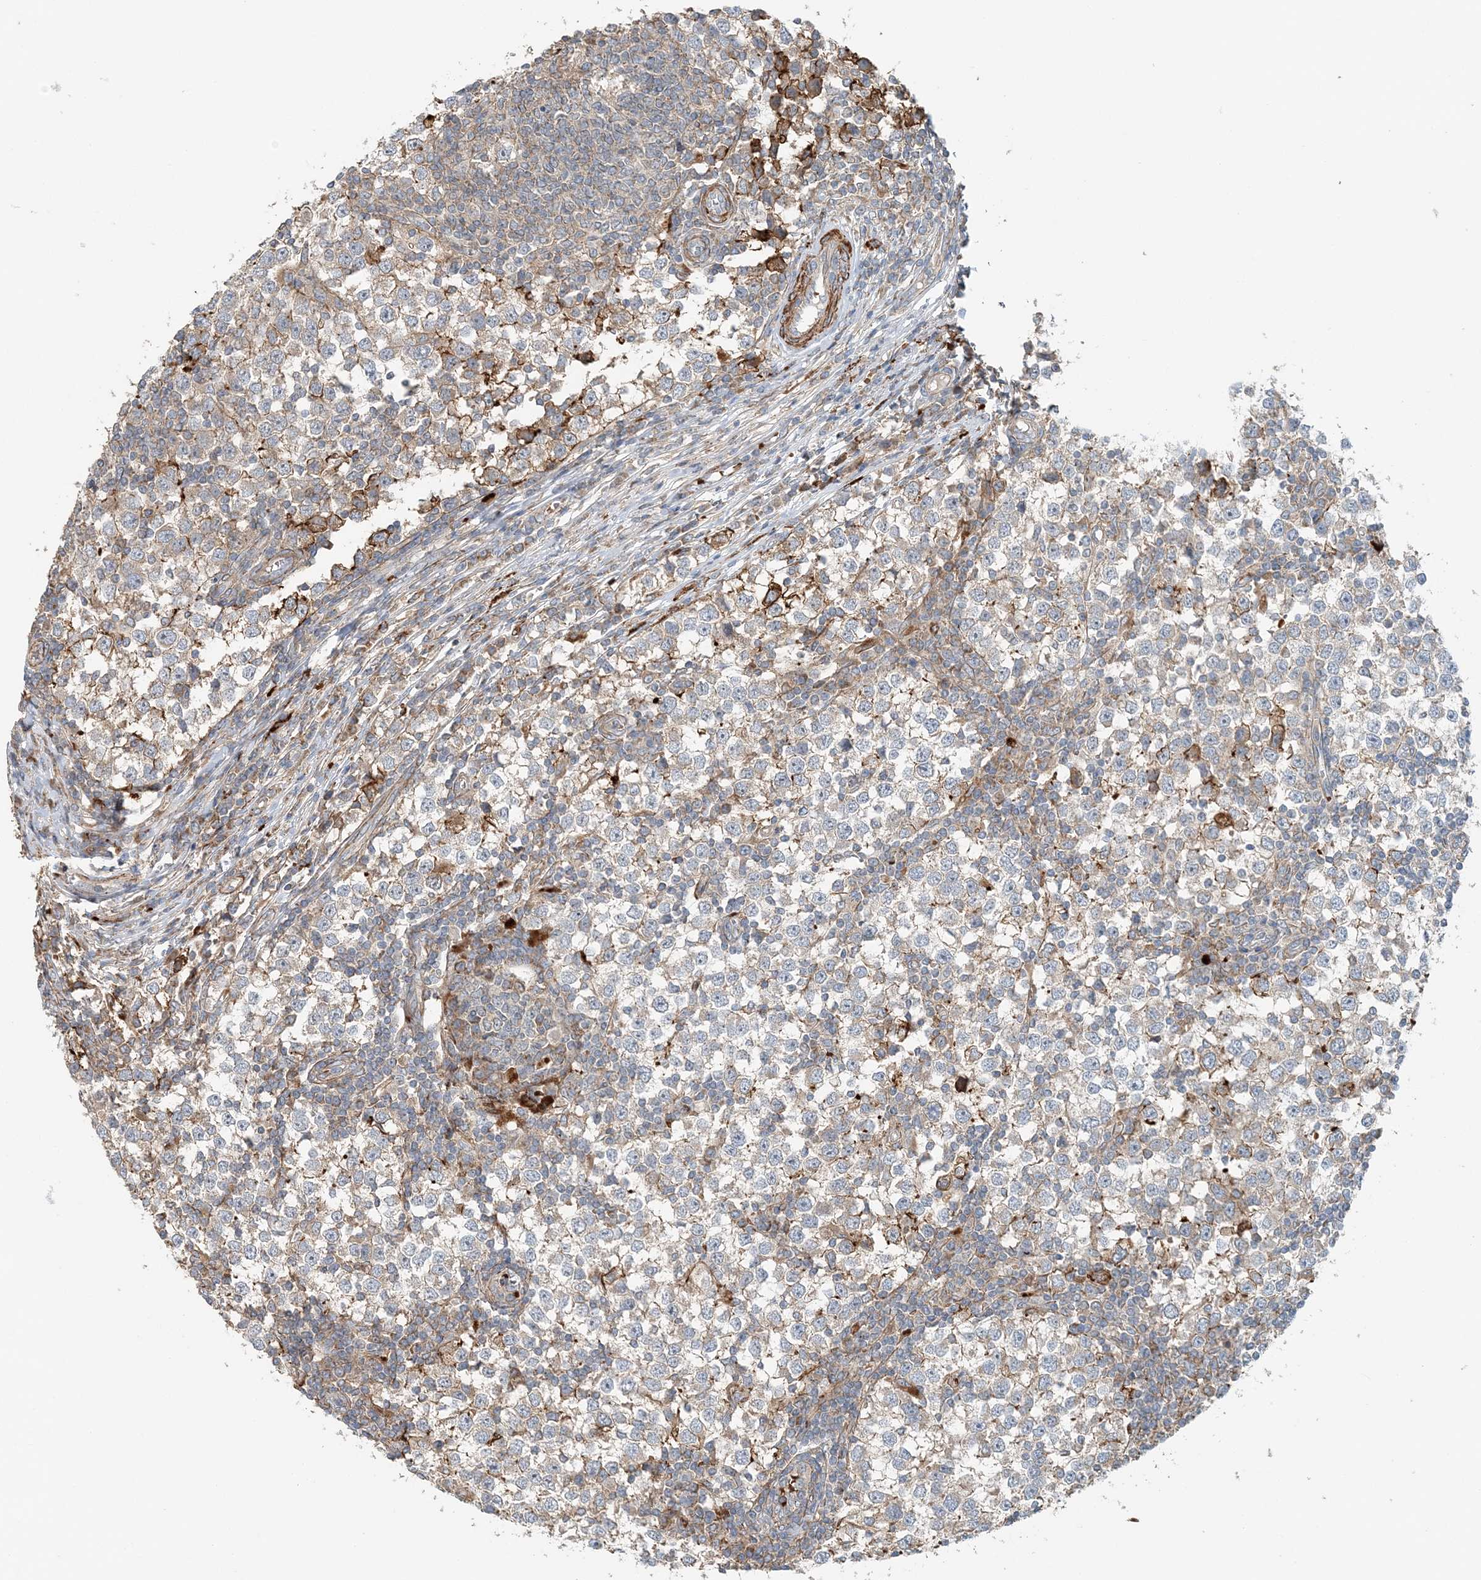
{"staining": {"intensity": "negative", "quantity": "none", "location": "none"}, "tissue": "testis cancer", "cell_type": "Tumor cells", "image_type": "cancer", "snomed": [{"axis": "morphology", "description": "Seminoma, NOS"}, {"axis": "topography", "description": "Testis"}], "caption": "A histopathology image of testis seminoma stained for a protein exhibits no brown staining in tumor cells.", "gene": "TTI1", "patient": {"sex": "male", "age": 65}}